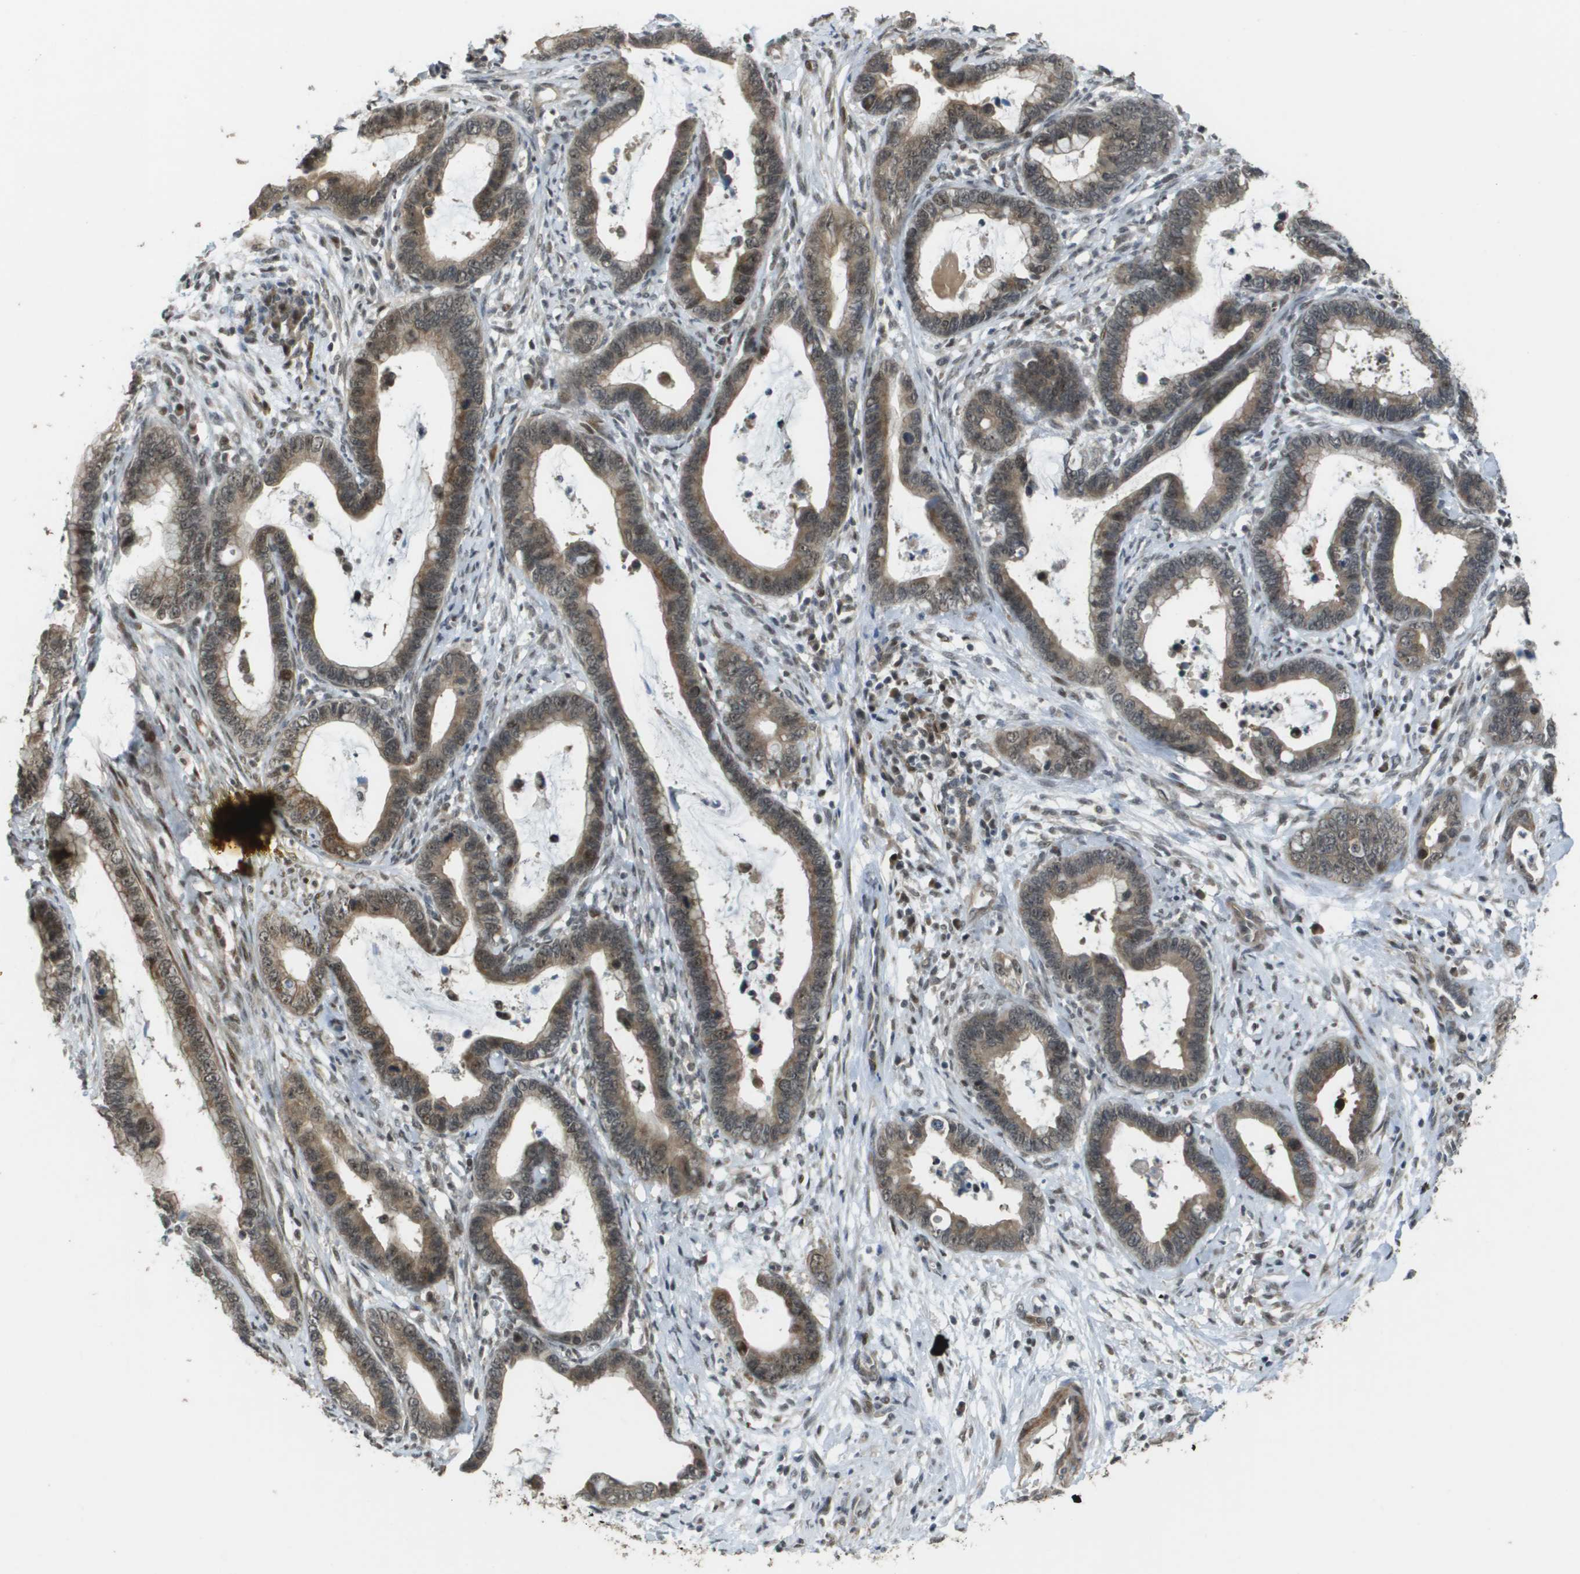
{"staining": {"intensity": "moderate", "quantity": ">75%", "location": "cytoplasmic/membranous"}, "tissue": "cervical cancer", "cell_type": "Tumor cells", "image_type": "cancer", "snomed": [{"axis": "morphology", "description": "Adenocarcinoma, NOS"}, {"axis": "topography", "description": "Cervix"}], "caption": "There is medium levels of moderate cytoplasmic/membranous staining in tumor cells of adenocarcinoma (cervical), as demonstrated by immunohistochemical staining (brown color).", "gene": "KAT5", "patient": {"sex": "female", "age": 44}}